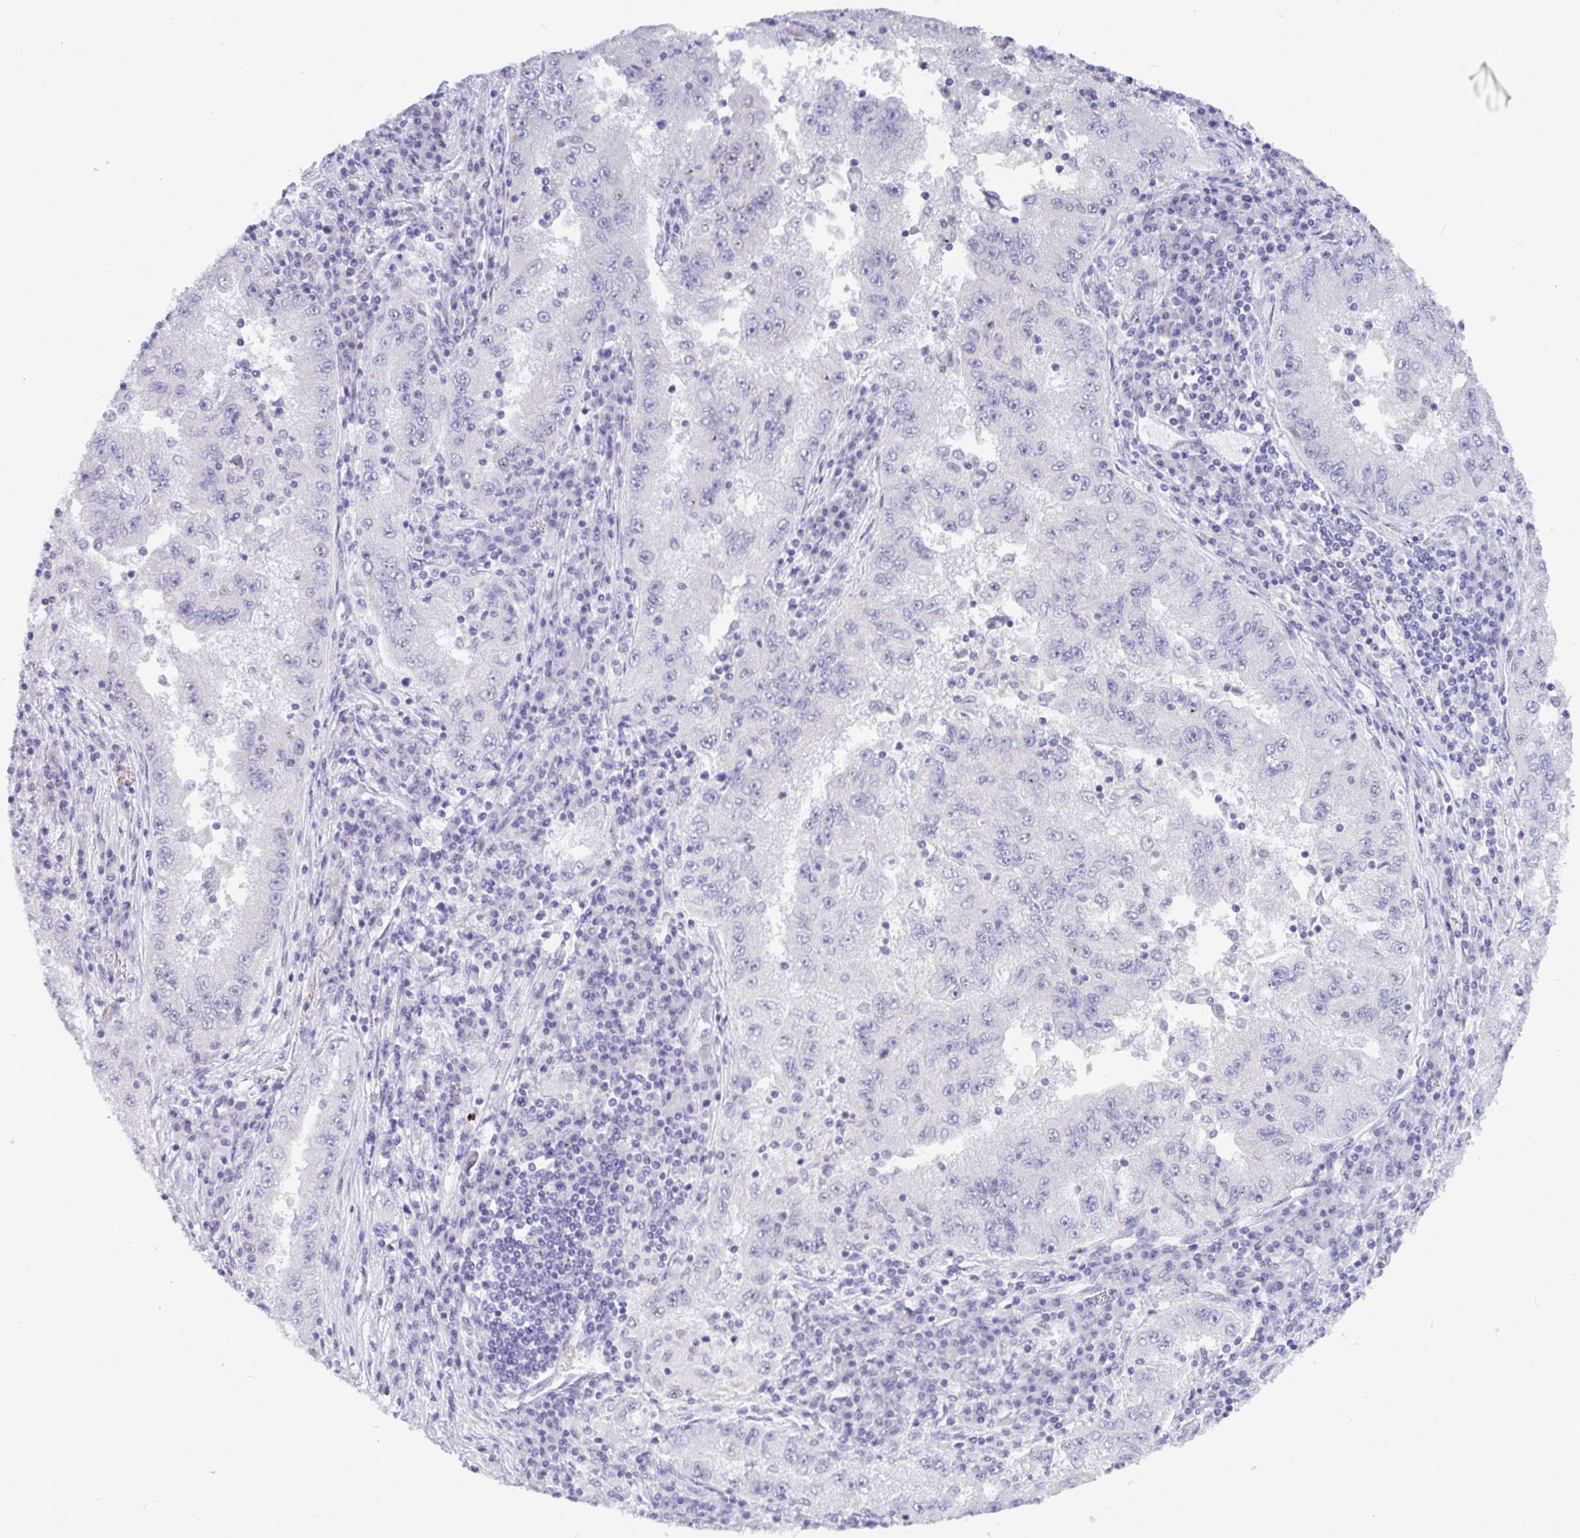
{"staining": {"intensity": "negative", "quantity": "none", "location": "none"}, "tissue": "lung cancer", "cell_type": "Tumor cells", "image_type": "cancer", "snomed": [{"axis": "morphology", "description": "Adenocarcinoma, NOS"}, {"axis": "morphology", "description": "Adenocarcinoma primary or metastatic"}, {"axis": "topography", "description": "Lung"}], "caption": "The histopathology image displays no significant positivity in tumor cells of lung cancer (adenocarcinoma).", "gene": "TMEM241", "patient": {"sex": "male", "age": 74}}